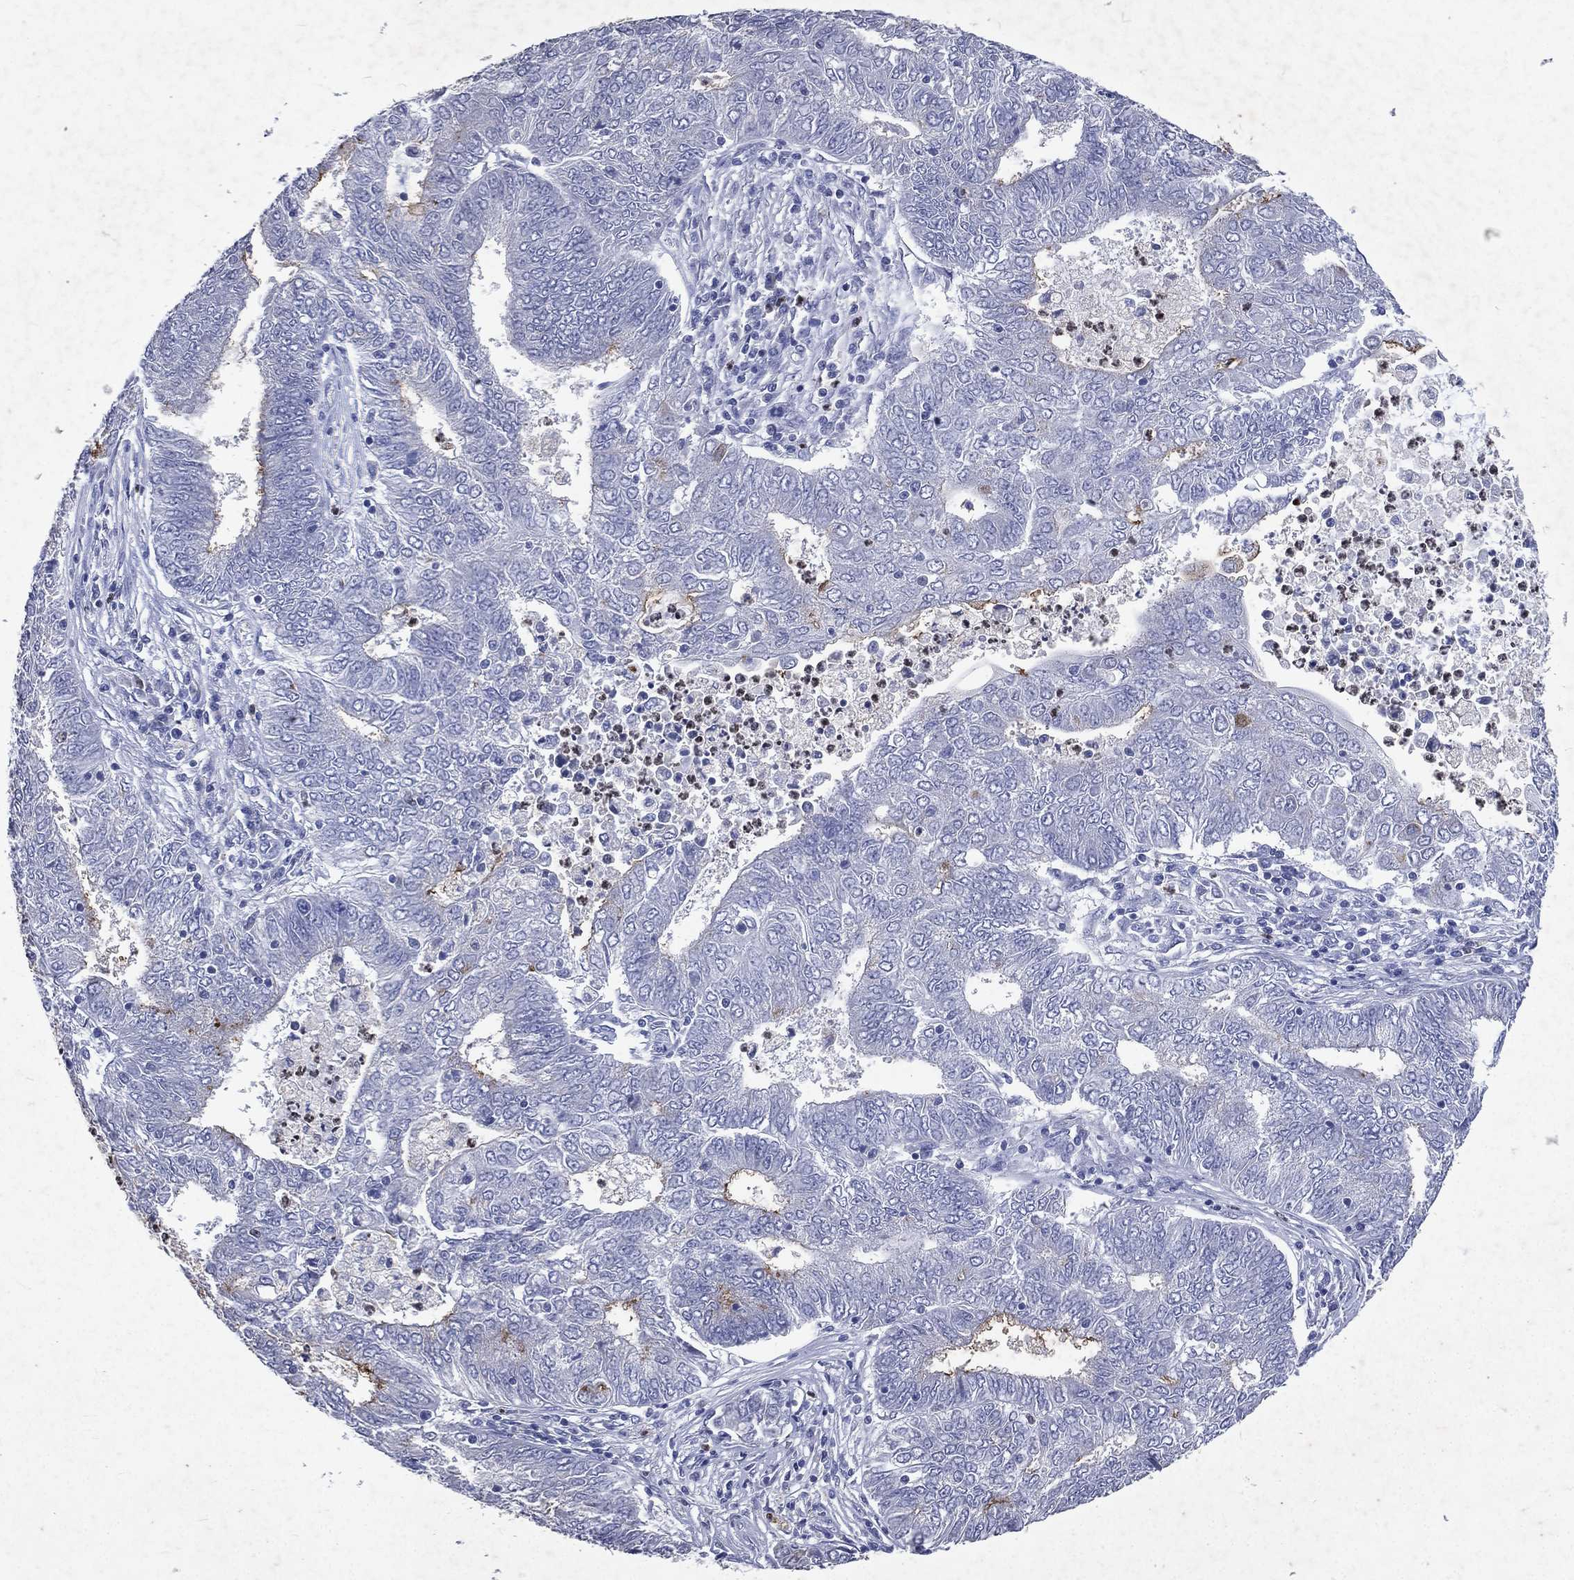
{"staining": {"intensity": "strong", "quantity": "<25%", "location": "cytoplasmic/membranous"}, "tissue": "endometrial cancer", "cell_type": "Tumor cells", "image_type": "cancer", "snomed": [{"axis": "morphology", "description": "Adenocarcinoma, NOS"}, {"axis": "topography", "description": "Endometrium"}], "caption": "The image reveals immunohistochemical staining of adenocarcinoma (endometrial). There is strong cytoplasmic/membranous expression is present in about <25% of tumor cells.", "gene": "SLC34A2", "patient": {"sex": "female", "age": 62}}